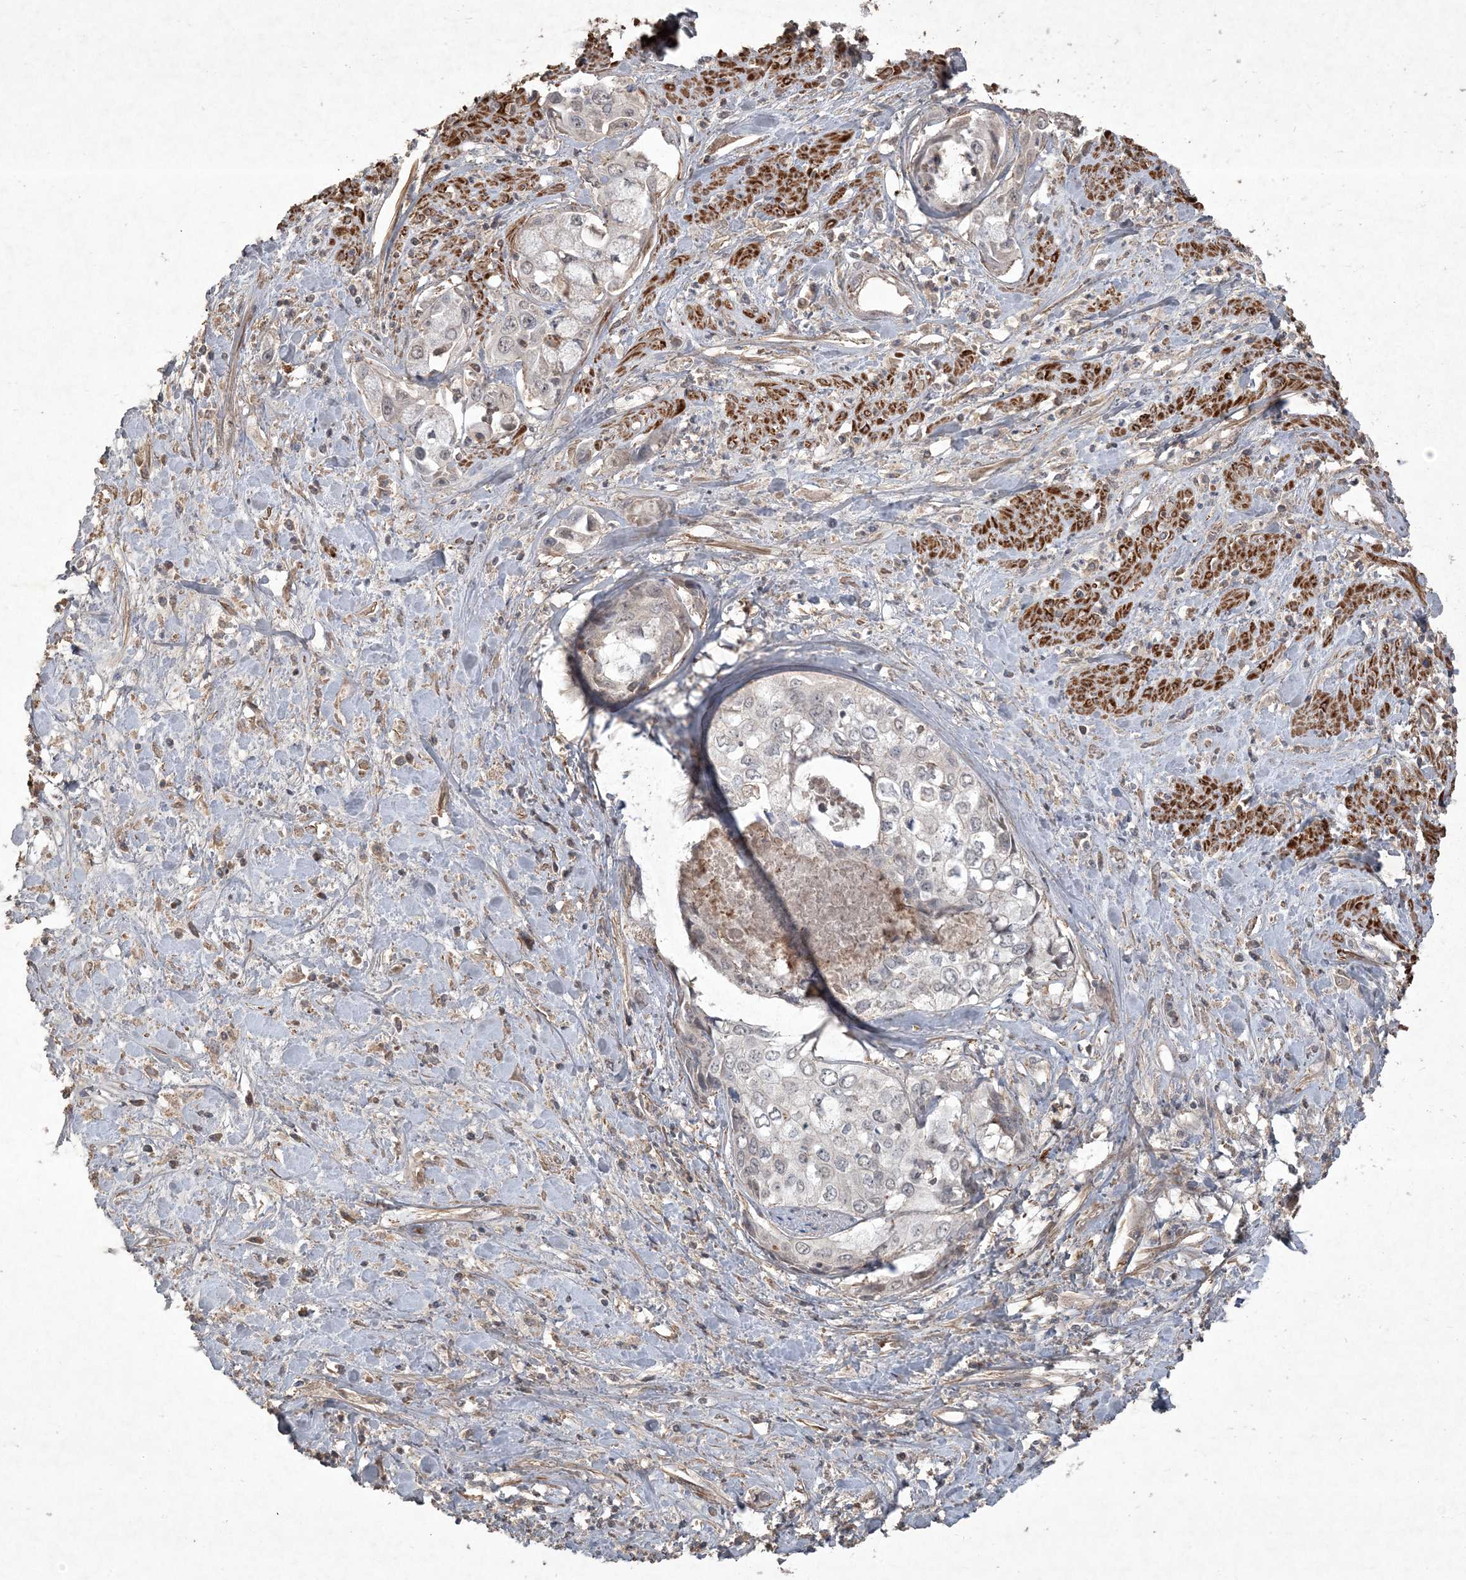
{"staining": {"intensity": "negative", "quantity": "none", "location": "none"}, "tissue": "cervical cancer", "cell_type": "Tumor cells", "image_type": "cancer", "snomed": [{"axis": "morphology", "description": "Squamous cell carcinoma, NOS"}, {"axis": "topography", "description": "Cervix"}], "caption": "This is an immunohistochemistry photomicrograph of human squamous cell carcinoma (cervical). There is no staining in tumor cells.", "gene": "PRRT3", "patient": {"sex": "female", "age": 31}}